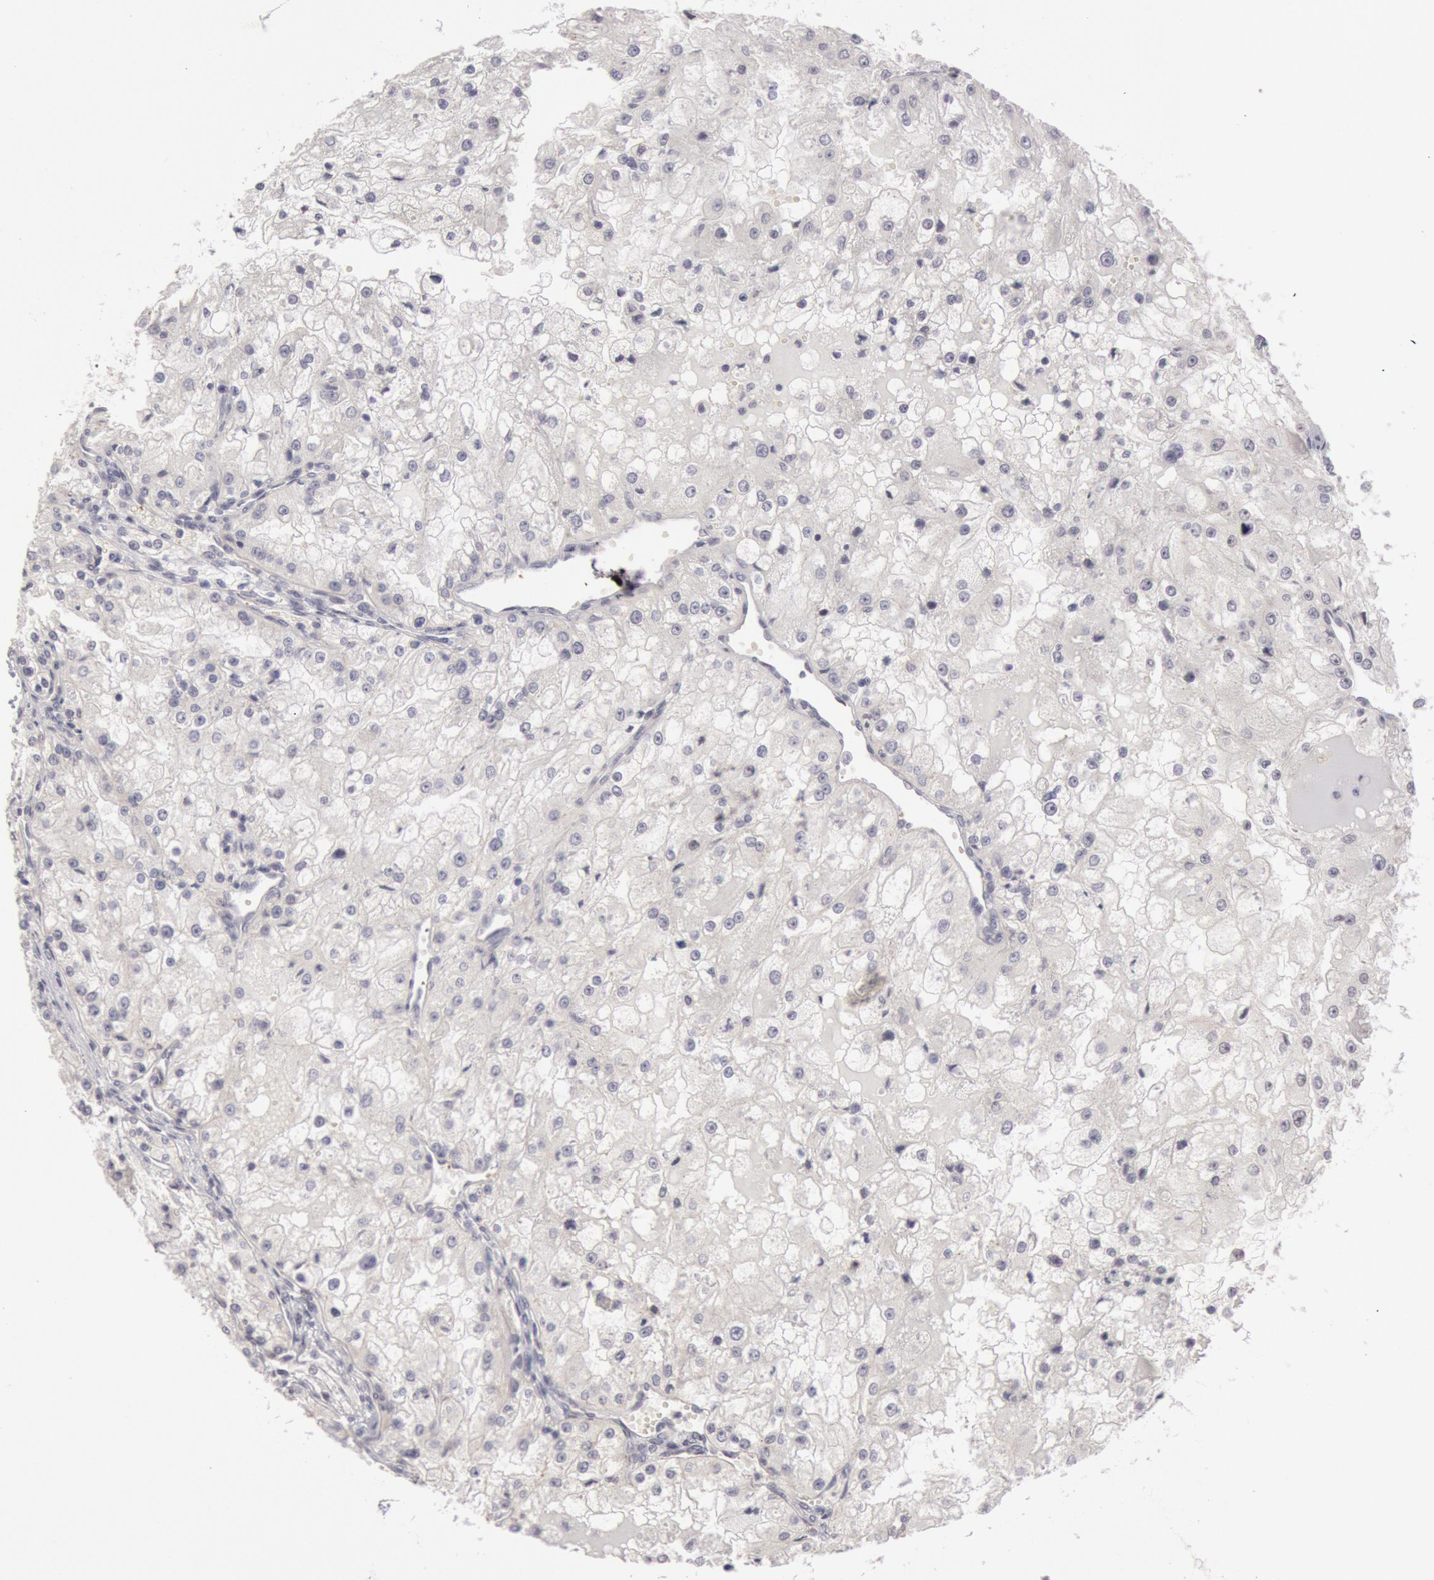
{"staining": {"intensity": "negative", "quantity": "none", "location": "none"}, "tissue": "renal cancer", "cell_type": "Tumor cells", "image_type": "cancer", "snomed": [{"axis": "morphology", "description": "Adenocarcinoma, NOS"}, {"axis": "topography", "description": "Kidney"}], "caption": "Tumor cells are negative for protein expression in human adenocarcinoma (renal).", "gene": "RIMBP3C", "patient": {"sex": "female", "age": 74}}